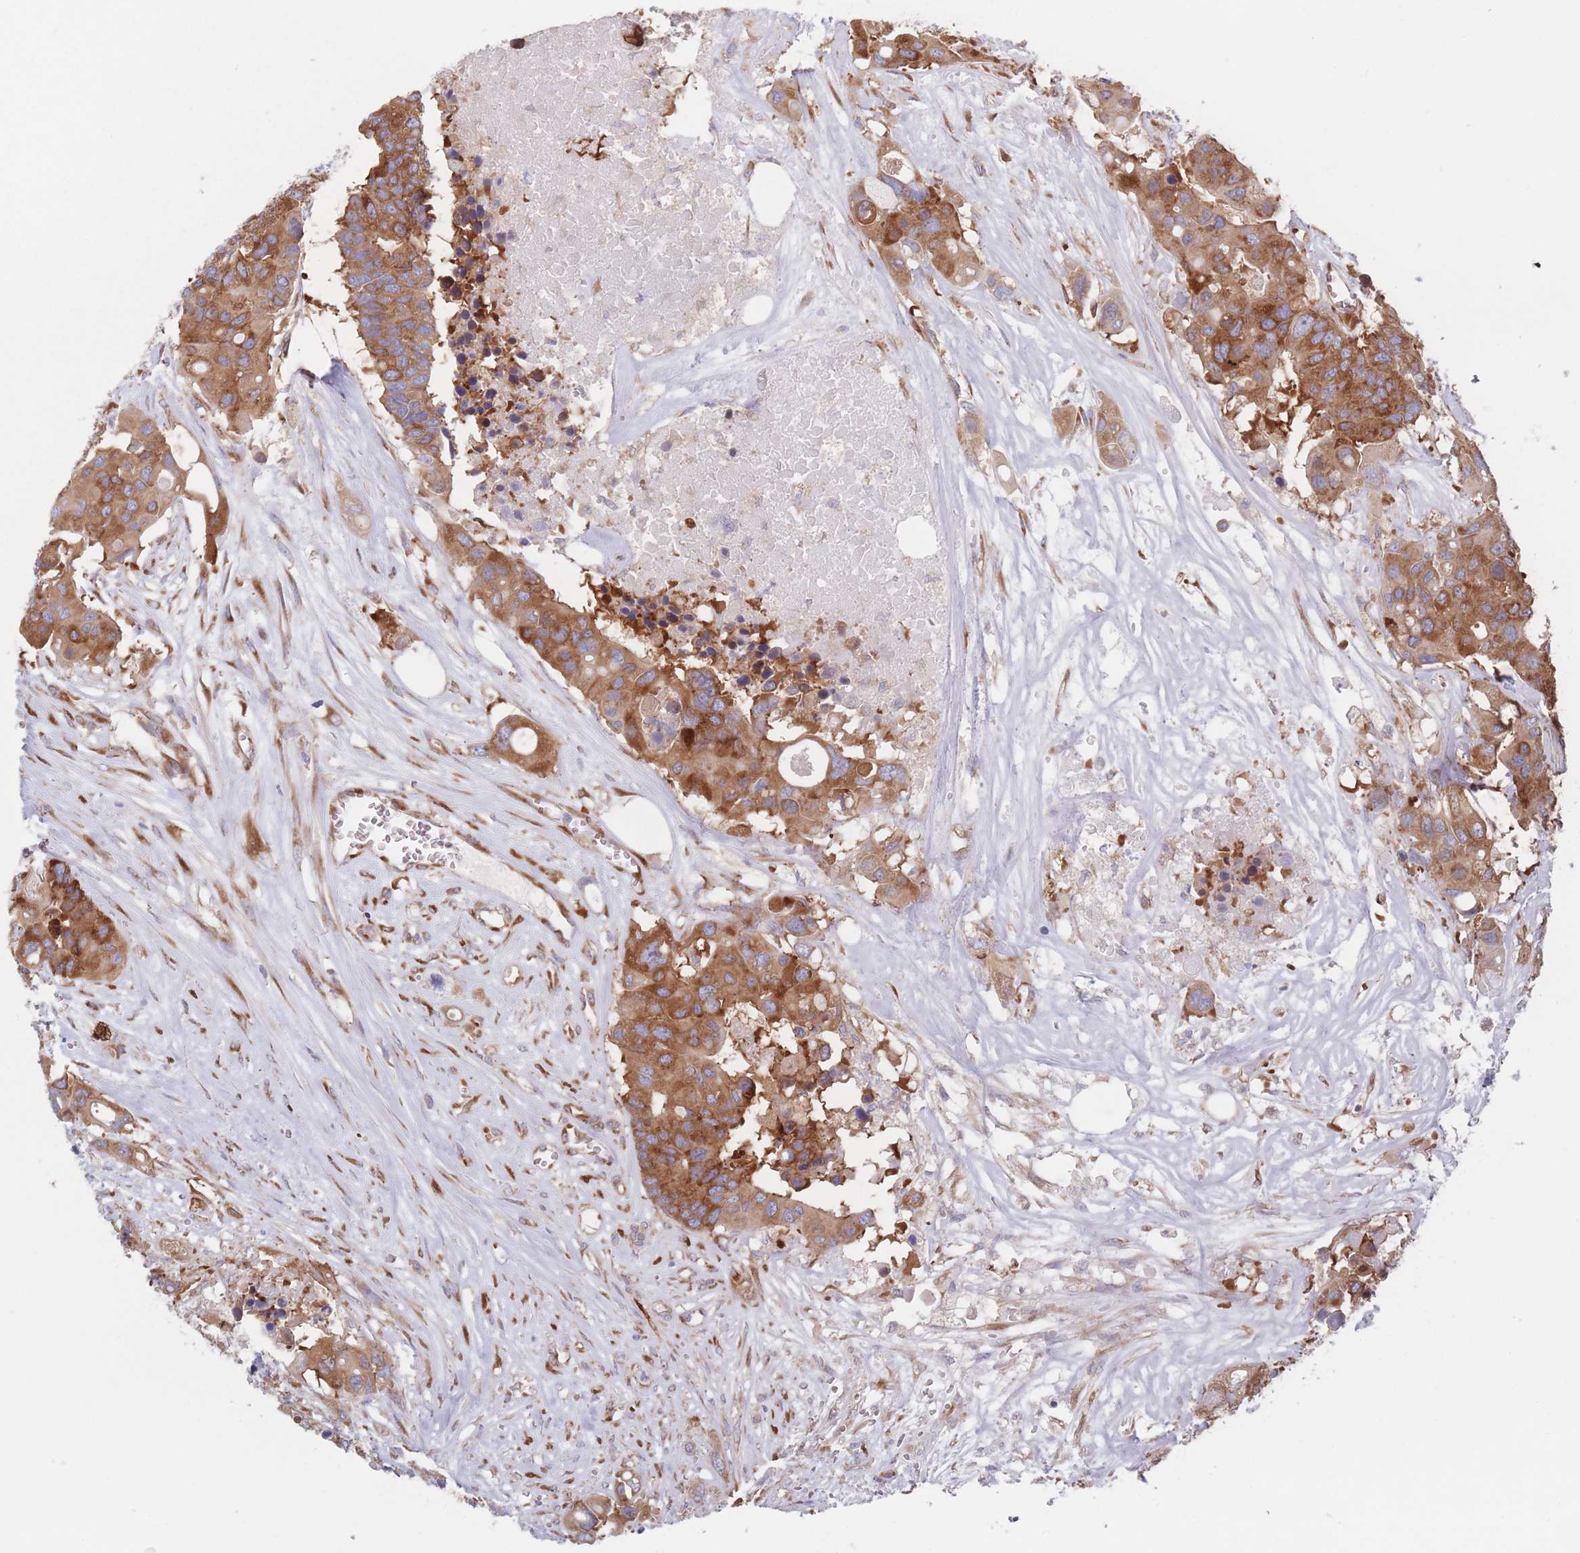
{"staining": {"intensity": "strong", "quantity": ">75%", "location": "cytoplasmic/membranous"}, "tissue": "colorectal cancer", "cell_type": "Tumor cells", "image_type": "cancer", "snomed": [{"axis": "morphology", "description": "Adenocarcinoma, NOS"}, {"axis": "topography", "description": "Colon"}], "caption": "Protein staining of colorectal adenocarcinoma tissue demonstrates strong cytoplasmic/membranous positivity in approximately >75% of tumor cells. (DAB IHC, brown staining for protein, blue staining for nuclei).", "gene": "EEF1B2", "patient": {"sex": "male", "age": 77}}